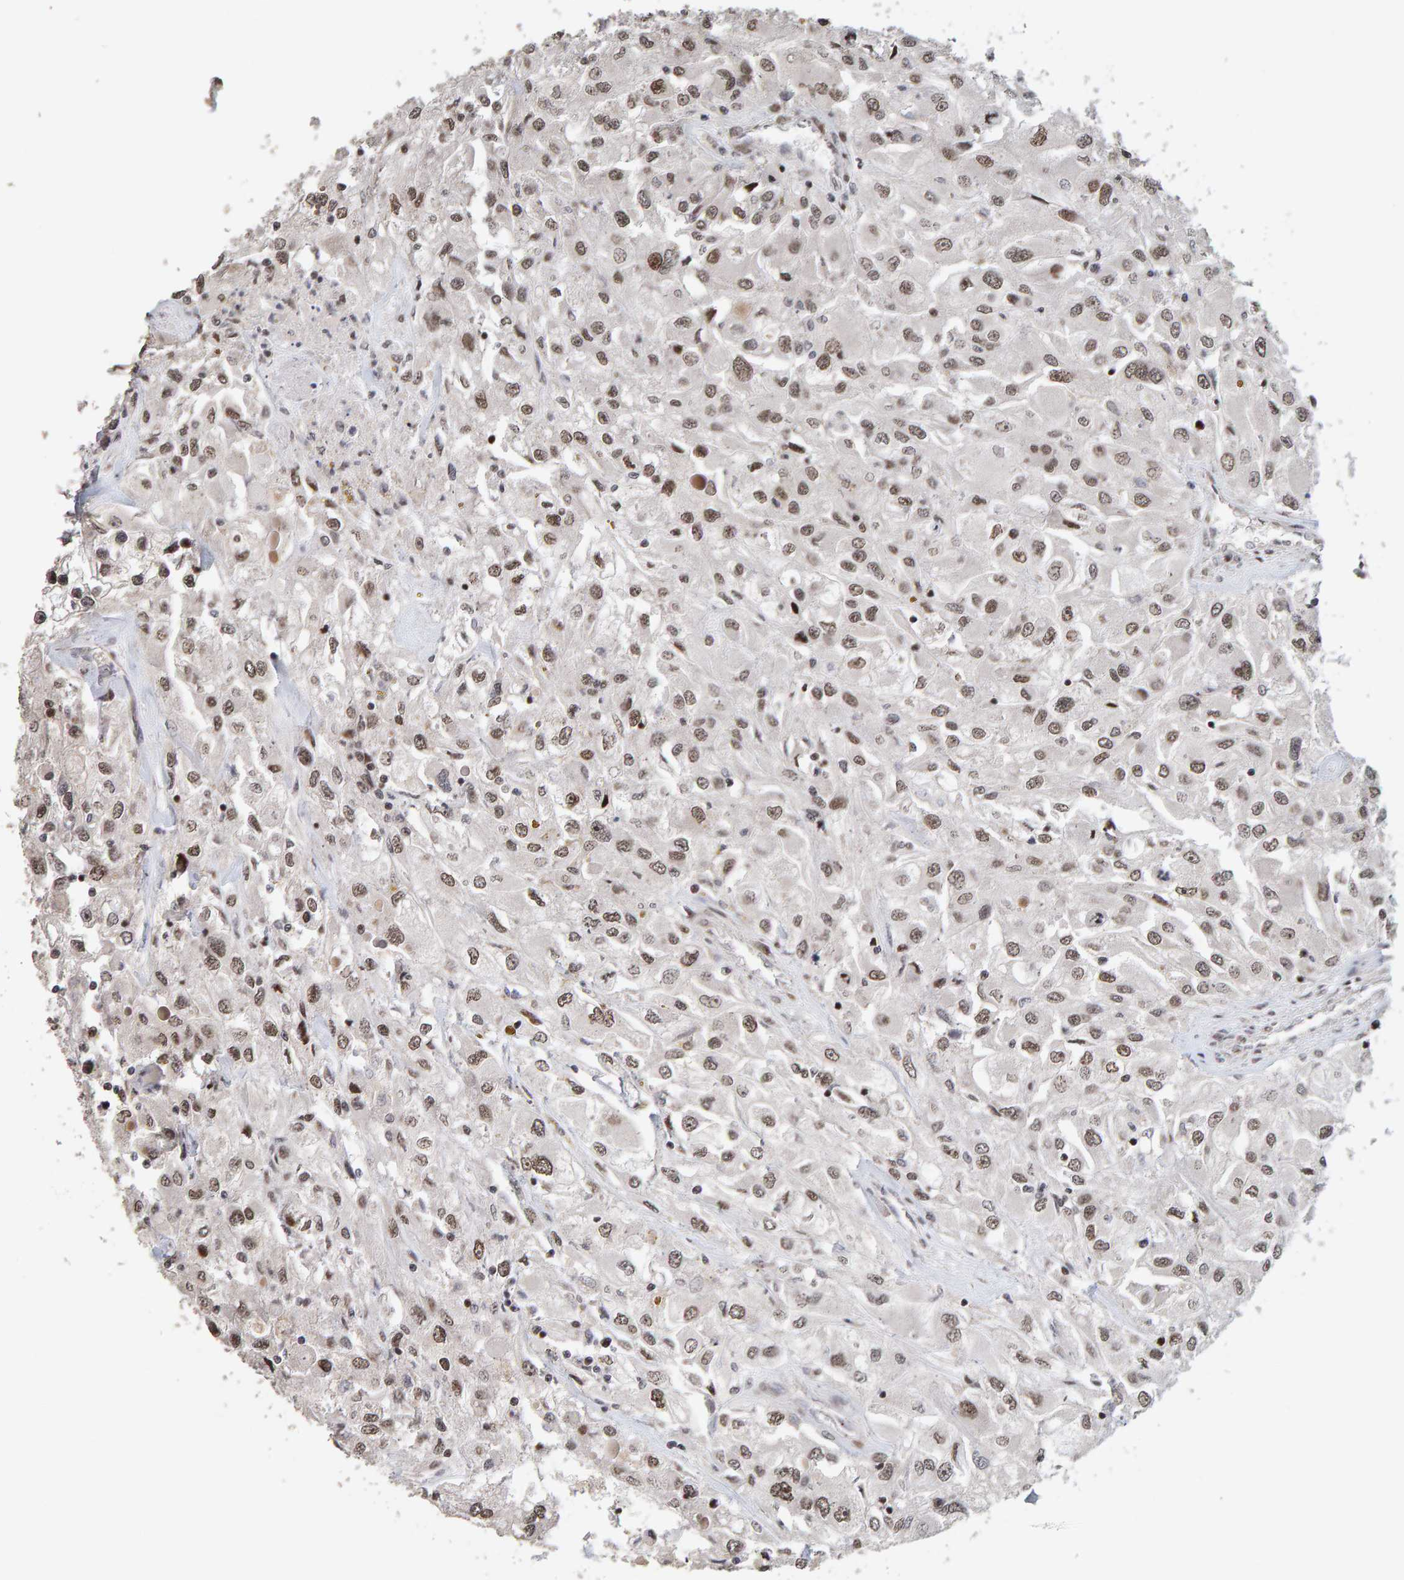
{"staining": {"intensity": "moderate", "quantity": ">75%", "location": "nuclear"}, "tissue": "renal cancer", "cell_type": "Tumor cells", "image_type": "cancer", "snomed": [{"axis": "morphology", "description": "Adenocarcinoma, NOS"}, {"axis": "topography", "description": "Kidney"}], "caption": "Immunohistochemical staining of renal cancer reveals moderate nuclear protein staining in approximately >75% of tumor cells. The staining was performed using DAB, with brown indicating positive protein expression. Nuclei are stained blue with hematoxylin.", "gene": "CHD4", "patient": {"sex": "female", "age": 52}}